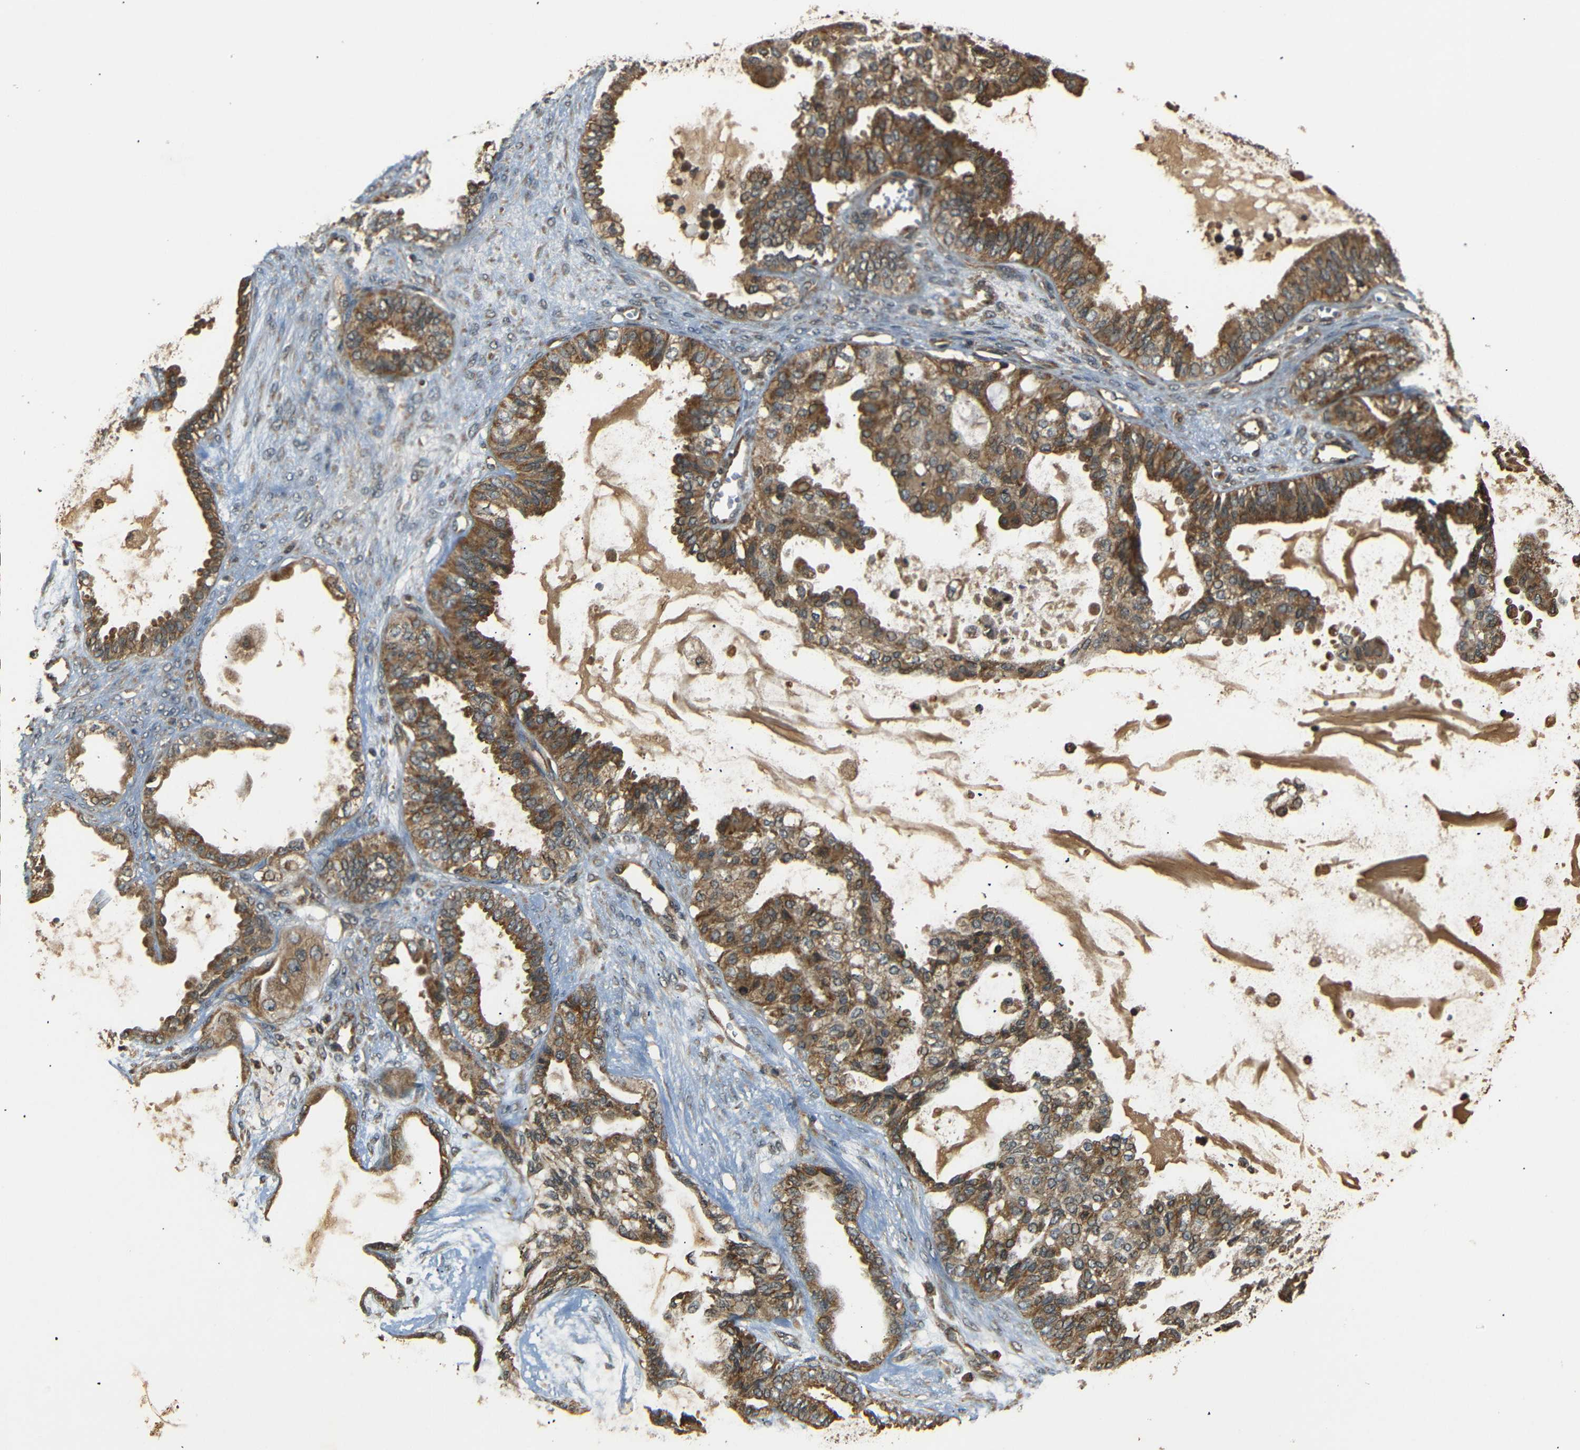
{"staining": {"intensity": "moderate", "quantity": ">75%", "location": "cytoplasmic/membranous"}, "tissue": "ovarian cancer", "cell_type": "Tumor cells", "image_type": "cancer", "snomed": [{"axis": "morphology", "description": "Carcinoma, NOS"}, {"axis": "morphology", "description": "Carcinoma, endometroid"}, {"axis": "topography", "description": "Ovary"}], "caption": "Protein staining of carcinoma (ovarian) tissue shows moderate cytoplasmic/membranous expression in approximately >75% of tumor cells. (DAB = brown stain, brightfield microscopy at high magnification).", "gene": "TANK", "patient": {"sex": "female", "age": 50}}